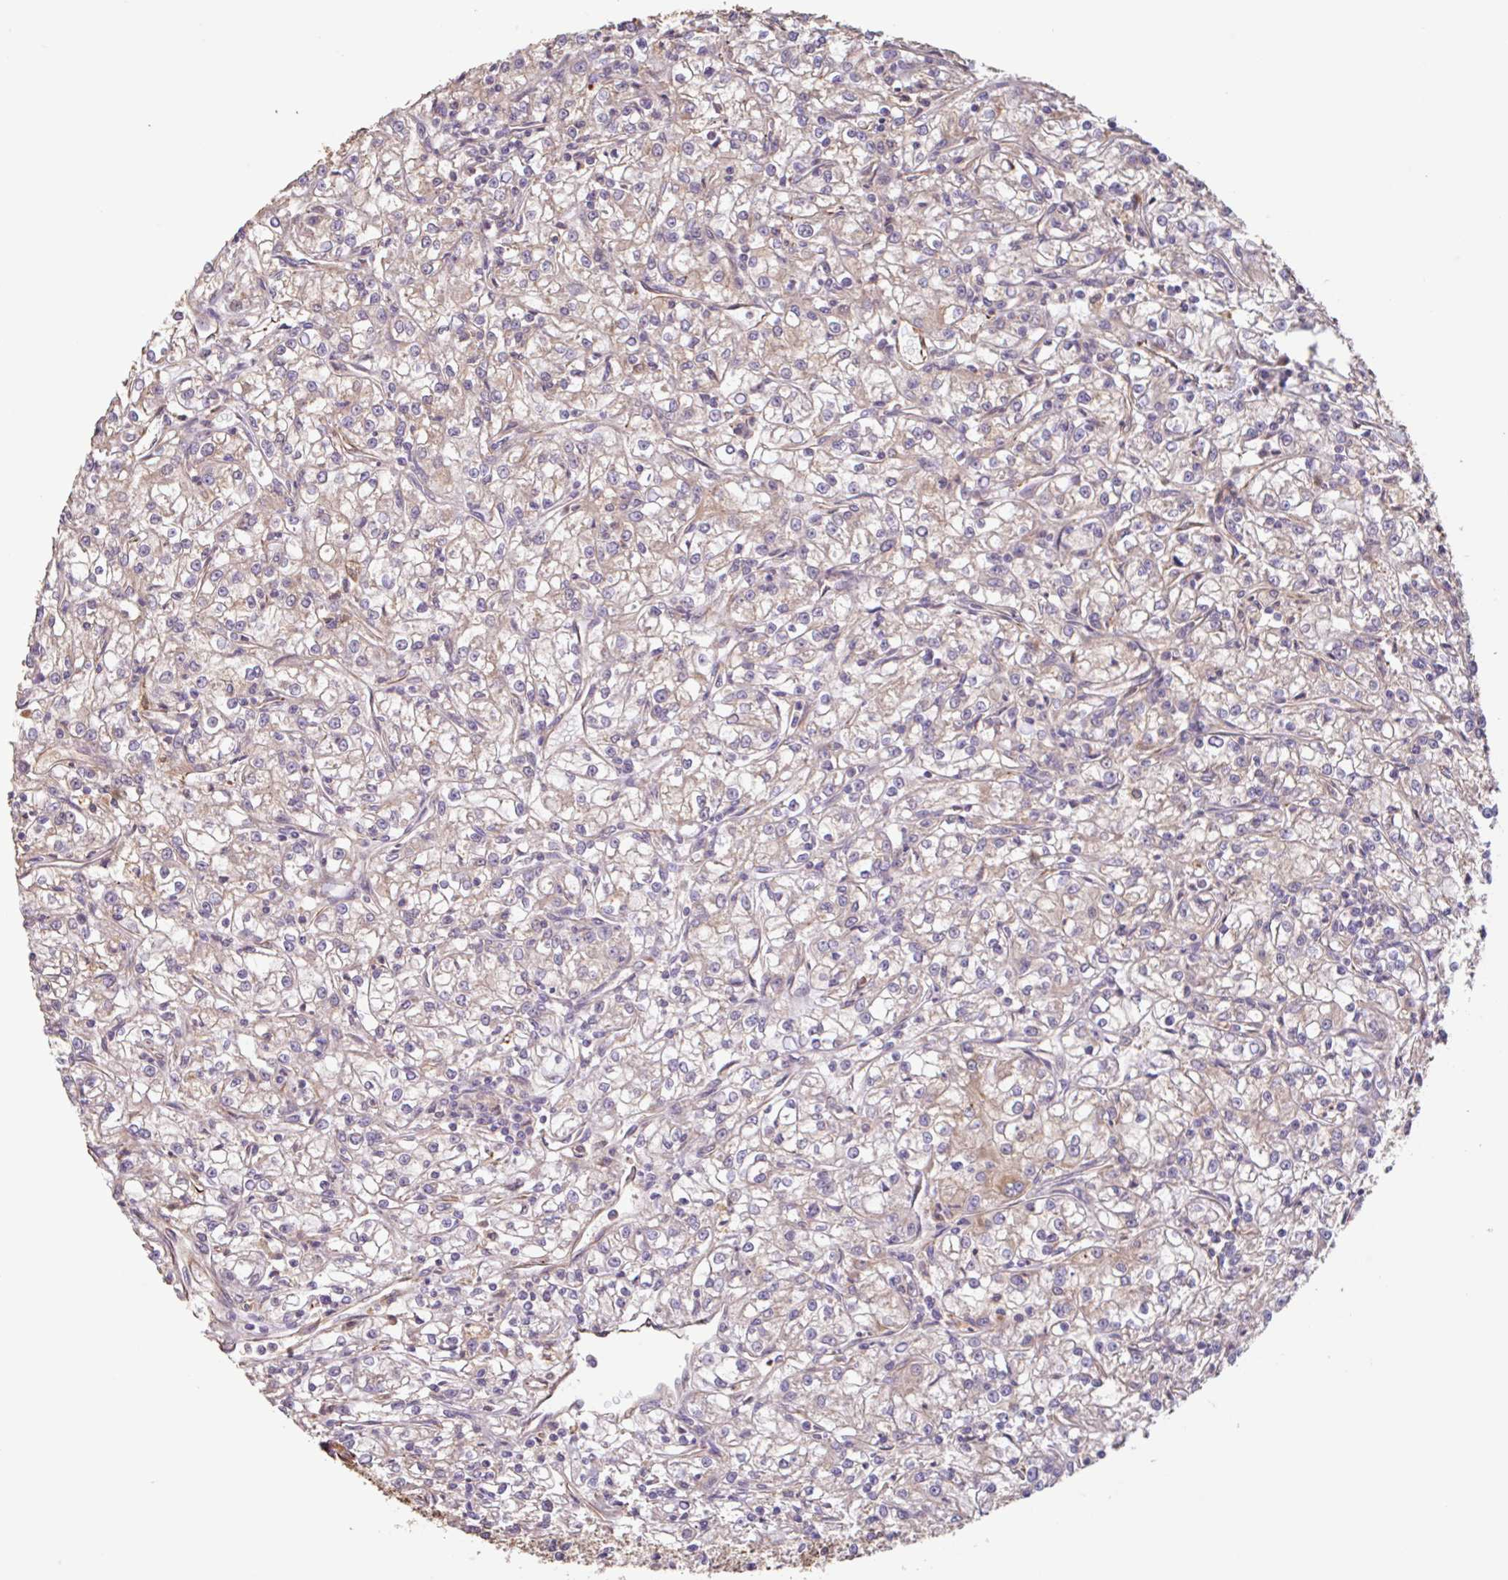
{"staining": {"intensity": "weak", "quantity": "25%-75%", "location": "cytoplasmic/membranous"}, "tissue": "renal cancer", "cell_type": "Tumor cells", "image_type": "cancer", "snomed": [{"axis": "morphology", "description": "Adenocarcinoma, NOS"}, {"axis": "topography", "description": "Kidney"}], "caption": "Tumor cells show low levels of weak cytoplasmic/membranous positivity in approximately 25%-75% of cells in renal cancer (adenocarcinoma). The staining is performed using DAB brown chromogen to label protein expression. The nuclei are counter-stained blue using hematoxylin.", "gene": "ZNF790", "patient": {"sex": "female", "age": 59}}